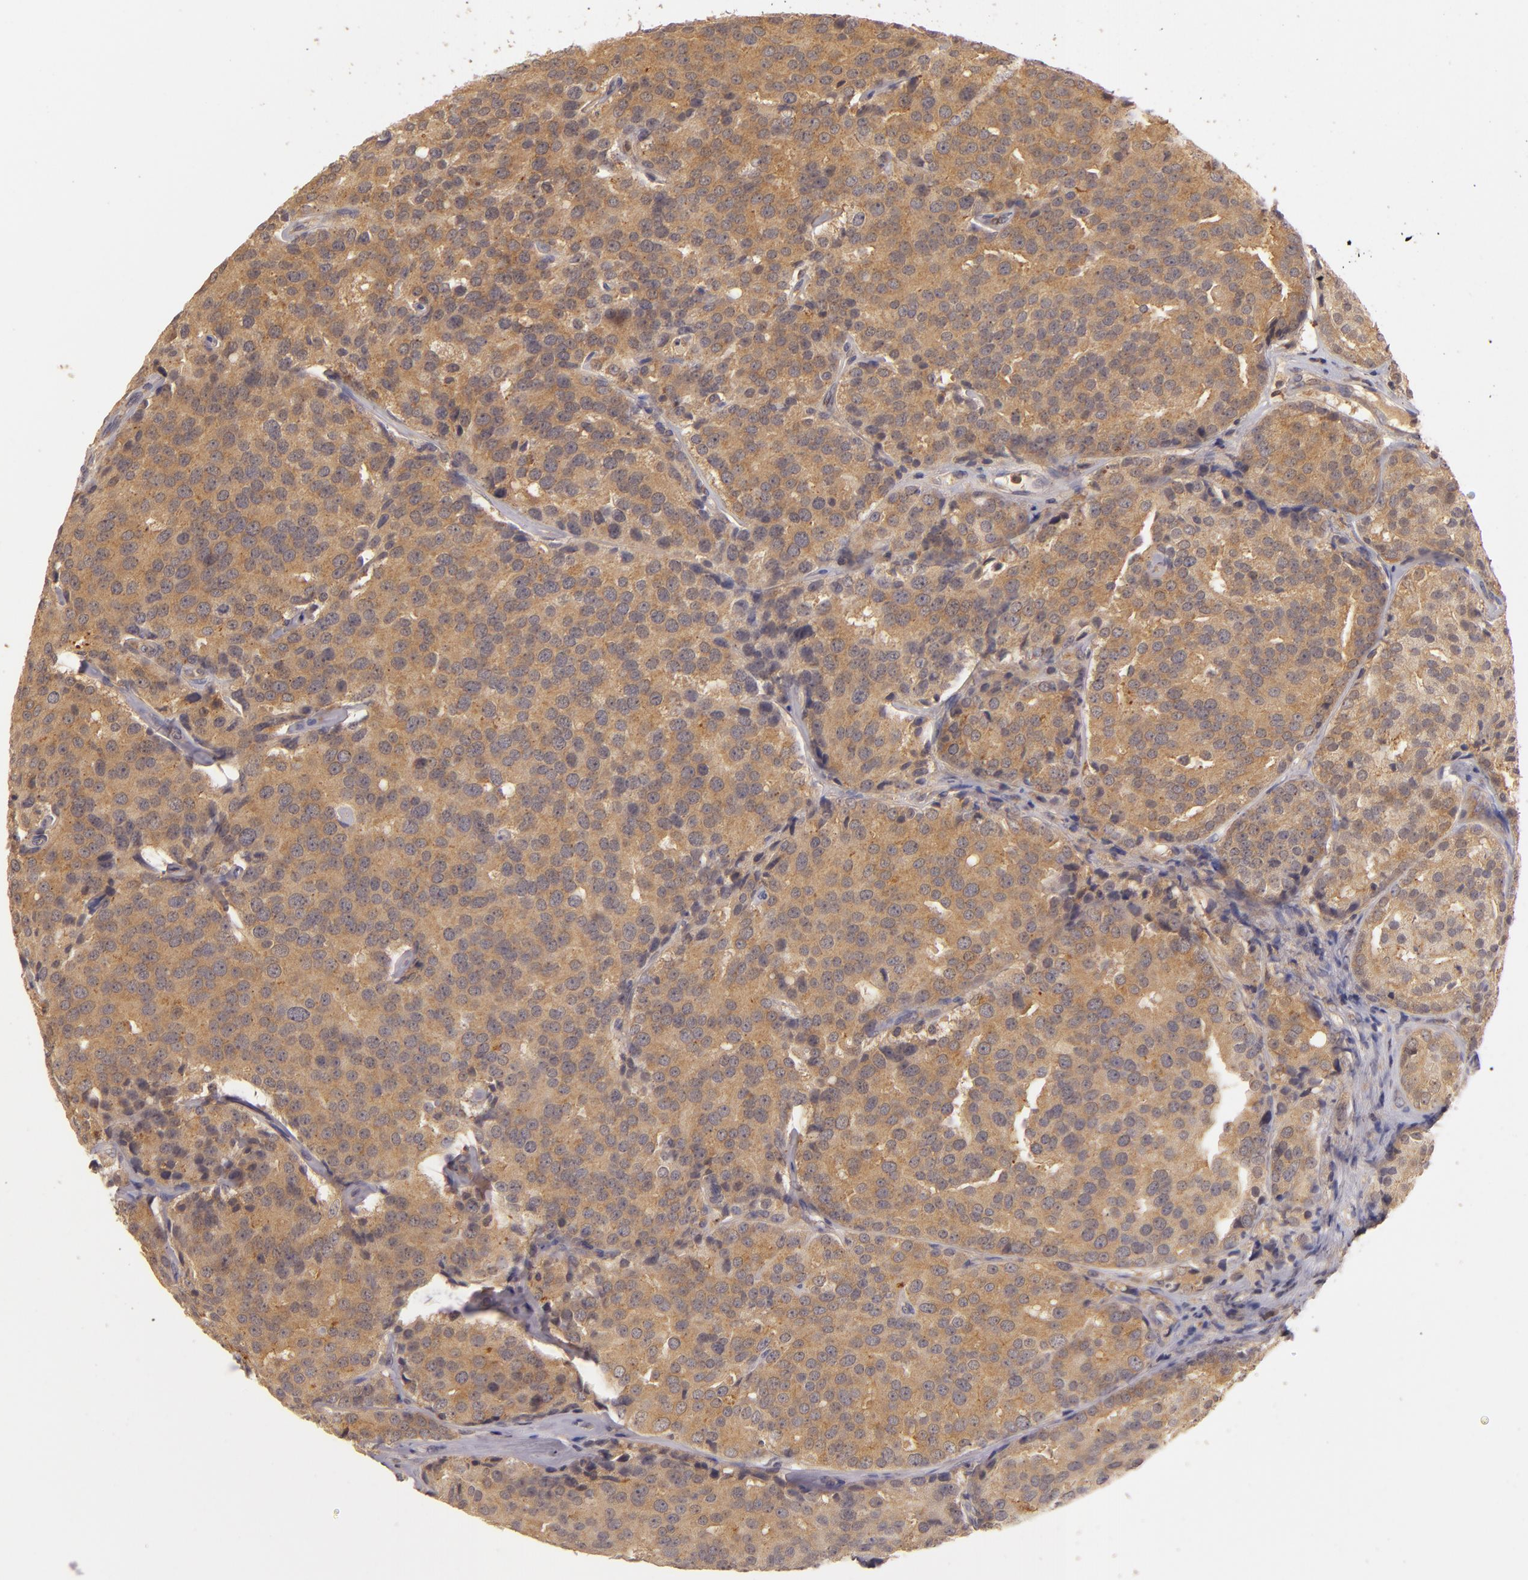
{"staining": {"intensity": "strong", "quantity": ">75%", "location": "cytoplasmic/membranous"}, "tissue": "prostate cancer", "cell_type": "Tumor cells", "image_type": "cancer", "snomed": [{"axis": "morphology", "description": "Adenocarcinoma, High grade"}, {"axis": "topography", "description": "Prostate"}], "caption": "Immunohistochemistry (IHC) of prostate cancer displays high levels of strong cytoplasmic/membranous positivity in about >75% of tumor cells.", "gene": "PRKCD", "patient": {"sex": "male", "age": 64}}